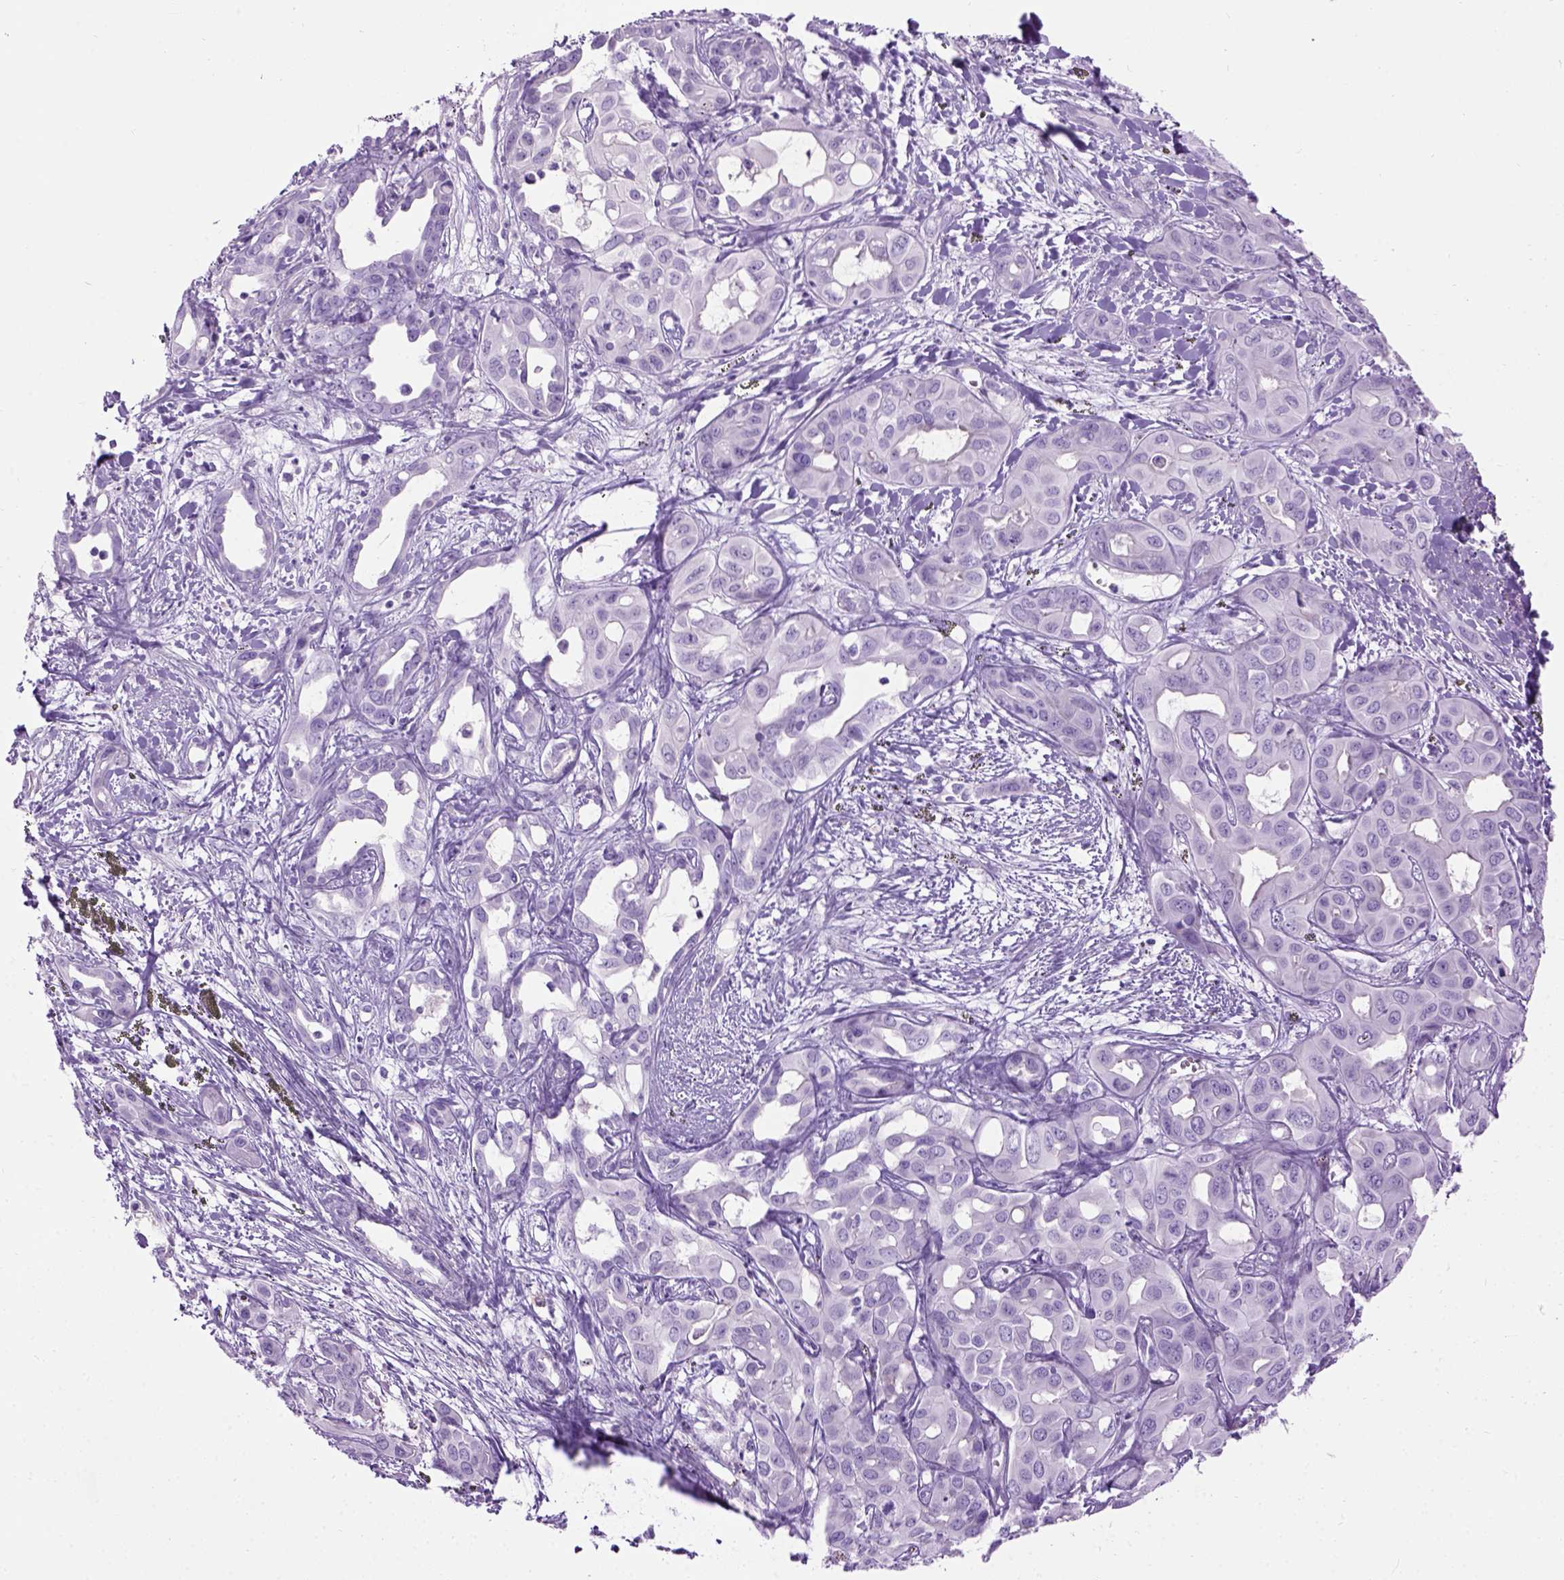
{"staining": {"intensity": "negative", "quantity": "none", "location": "none"}, "tissue": "liver cancer", "cell_type": "Tumor cells", "image_type": "cancer", "snomed": [{"axis": "morphology", "description": "Cholangiocarcinoma"}, {"axis": "topography", "description": "Liver"}], "caption": "This is an IHC image of human liver cholangiocarcinoma. There is no expression in tumor cells.", "gene": "GABRB2", "patient": {"sex": "female", "age": 60}}